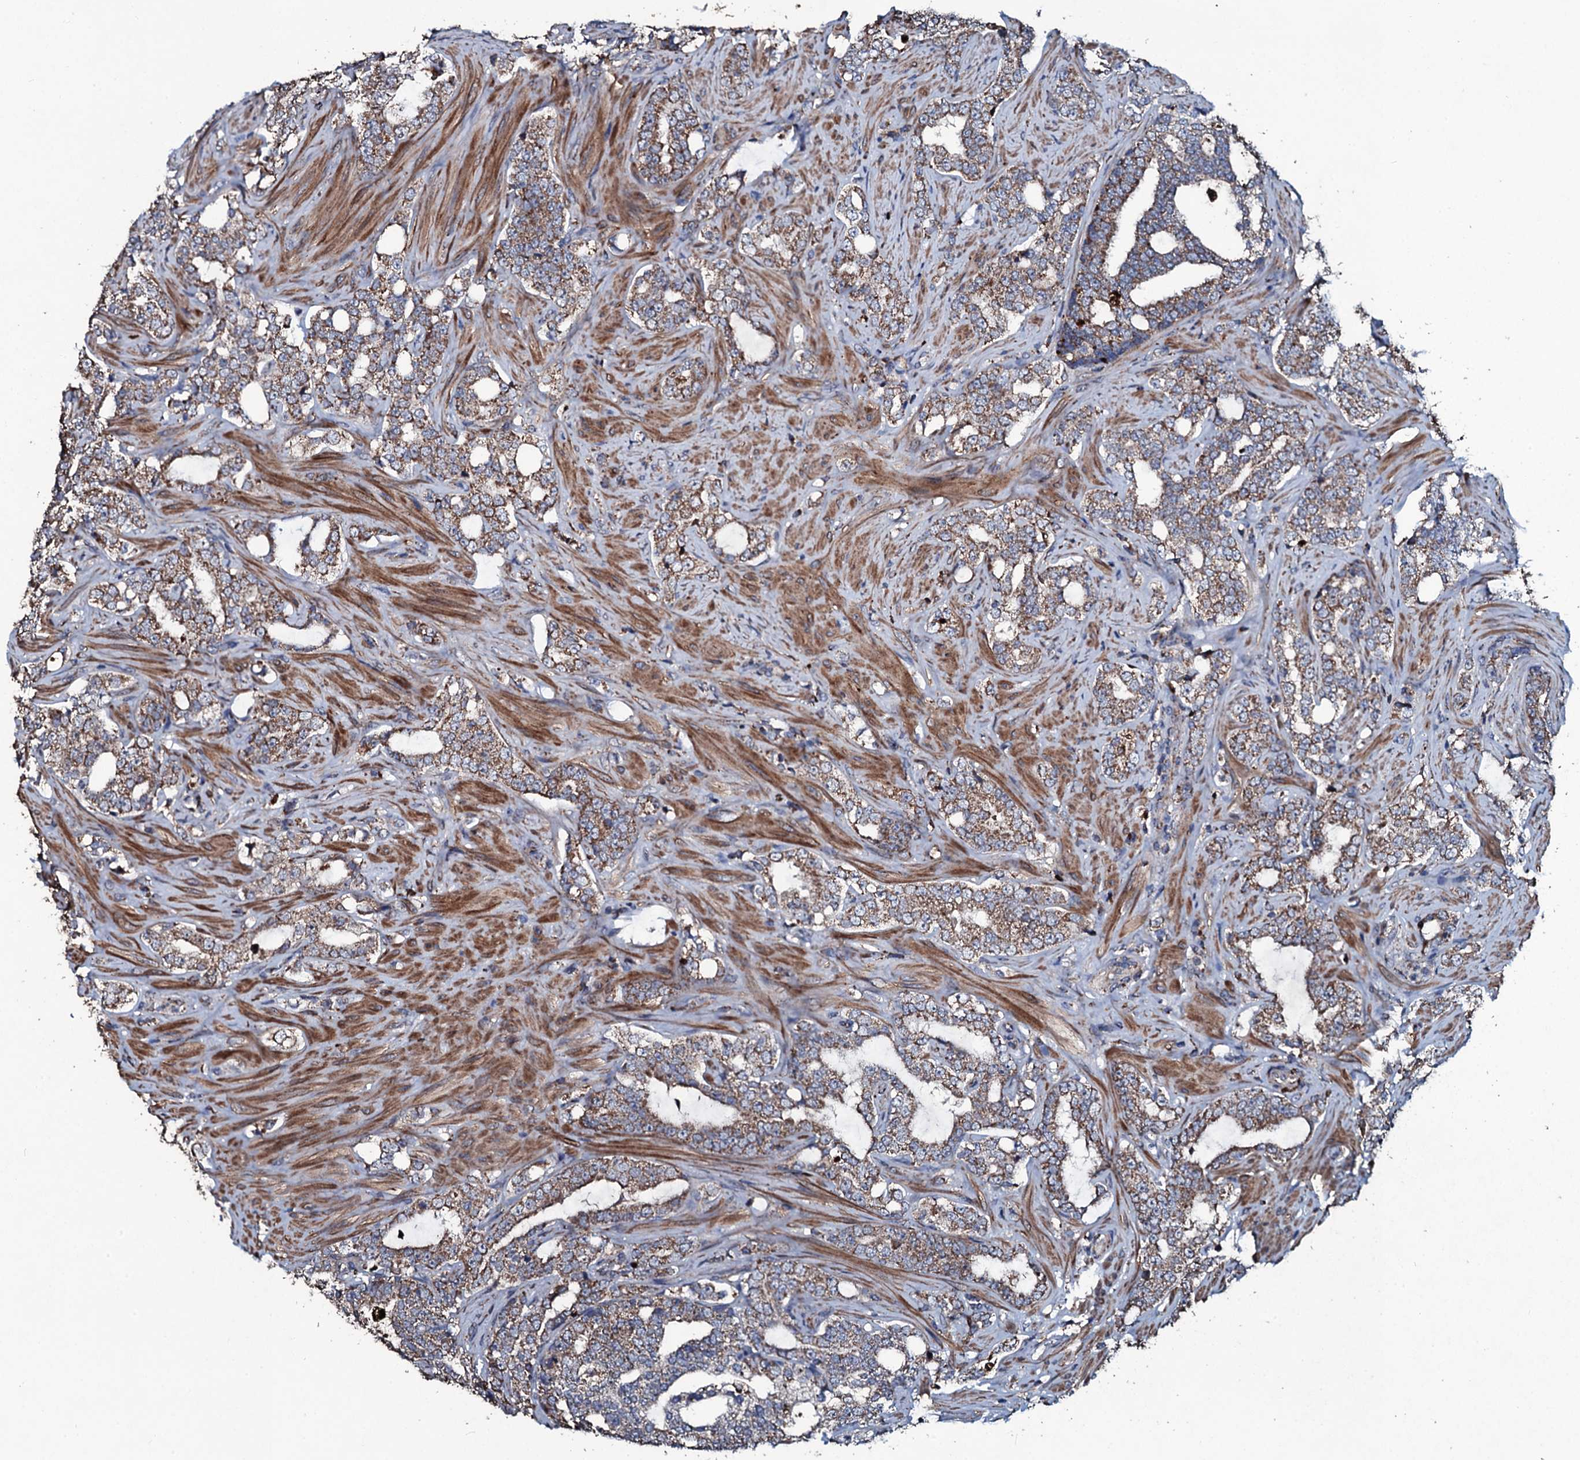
{"staining": {"intensity": "moderate", "quantity": ">75%", "location": "cytoplasmic/membranous"}, "tissue": "prostate cancer", "cell_type": "Tumor cells", "image_type": "cancer", "snomed": [{"axis": "morphology", "description": "Adenocarcinoma, High grade"}, {"axis": "topography", "description": "Prostate"}], "caption": "Protein staining of prostate cancer tissue displays moderate cytoplasmic/membranous staining in approximately >75% of tumor cells. (DAB = brown stain, brightfield microscopy at high magnification).", "gene": "DYNC2I2", "patient": {"sex": "male", "age": 64}}